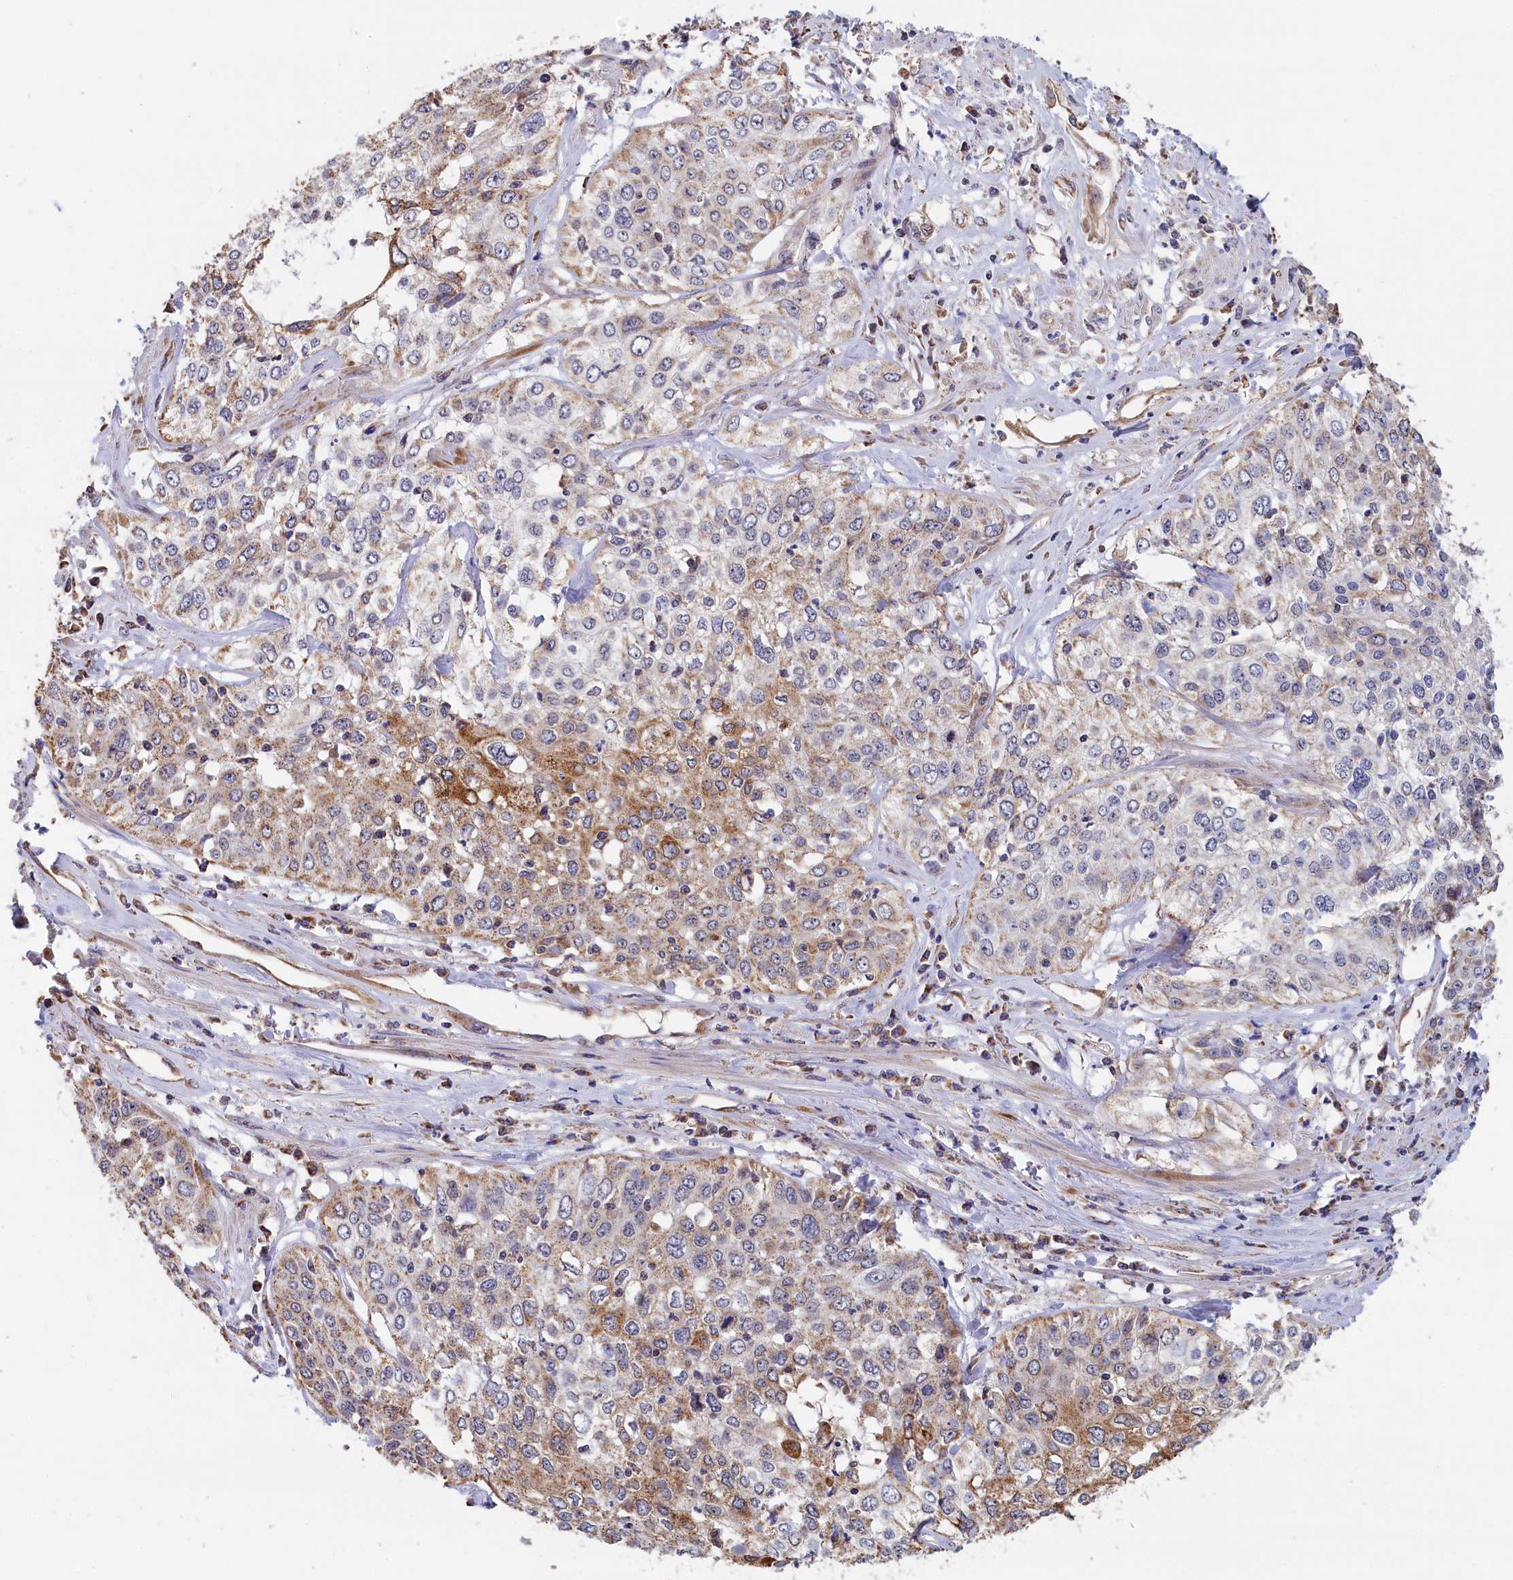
{"staining": {"intensity": "moderate", "quantity": "<25%", "location": "cytoplasmic/membranous"}, "tissue": "cervical cancer", "cell_type": "Tumor cells", "image_type": "cancer", "snomed": [{"axis": "morphology", "description": "Squamous cell carcinoma, NOS"}, {"axis": "topography", "description": "Cervix"}], "caption": "Protein expression analysis of cervical cancer reveals moderate cytoplasmic/membranous staining in about <25% of tumor cells.", "gene": "ZNF816", "patient": {"sex": "female", "age": 31}}